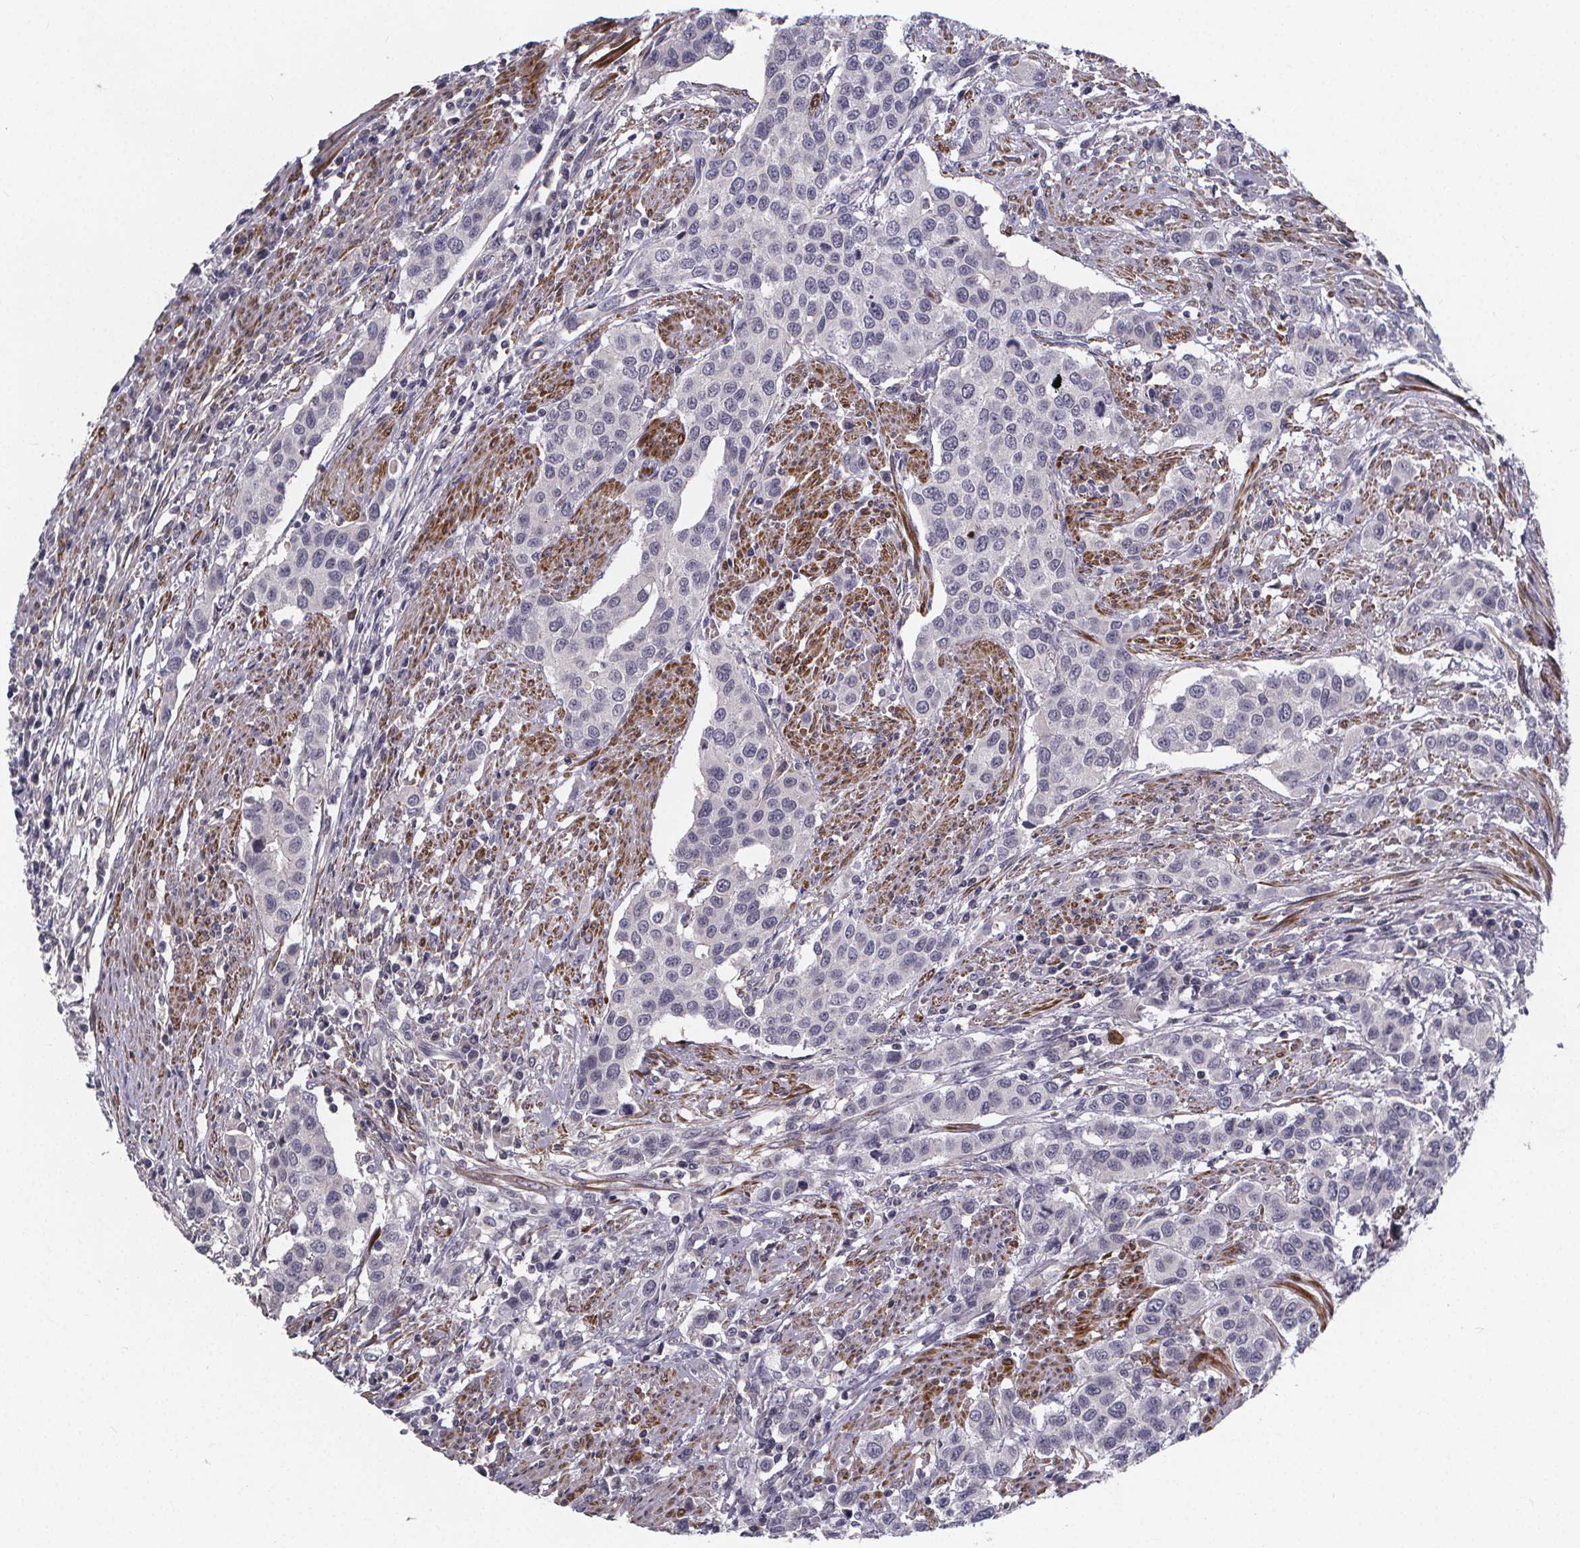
{"staining": {"intensity": "negative", "quantity": "none", "location": "none"}, "tissue": "urothelial cancer", "cell_type": "Tumor cells", "image_type": "cancer", "snomed": [{"axis": "morphology", "description": "Urothelial carcinoma, High grade"}, {"axis": "topography", "description": "Urinary bladder"}], "caption": "Histopathology image shows no protein staining in tumor cells of urothelial cancer tissue.", "gene": "FBXW2", "patient": {"sex": "female", "age": 58}}